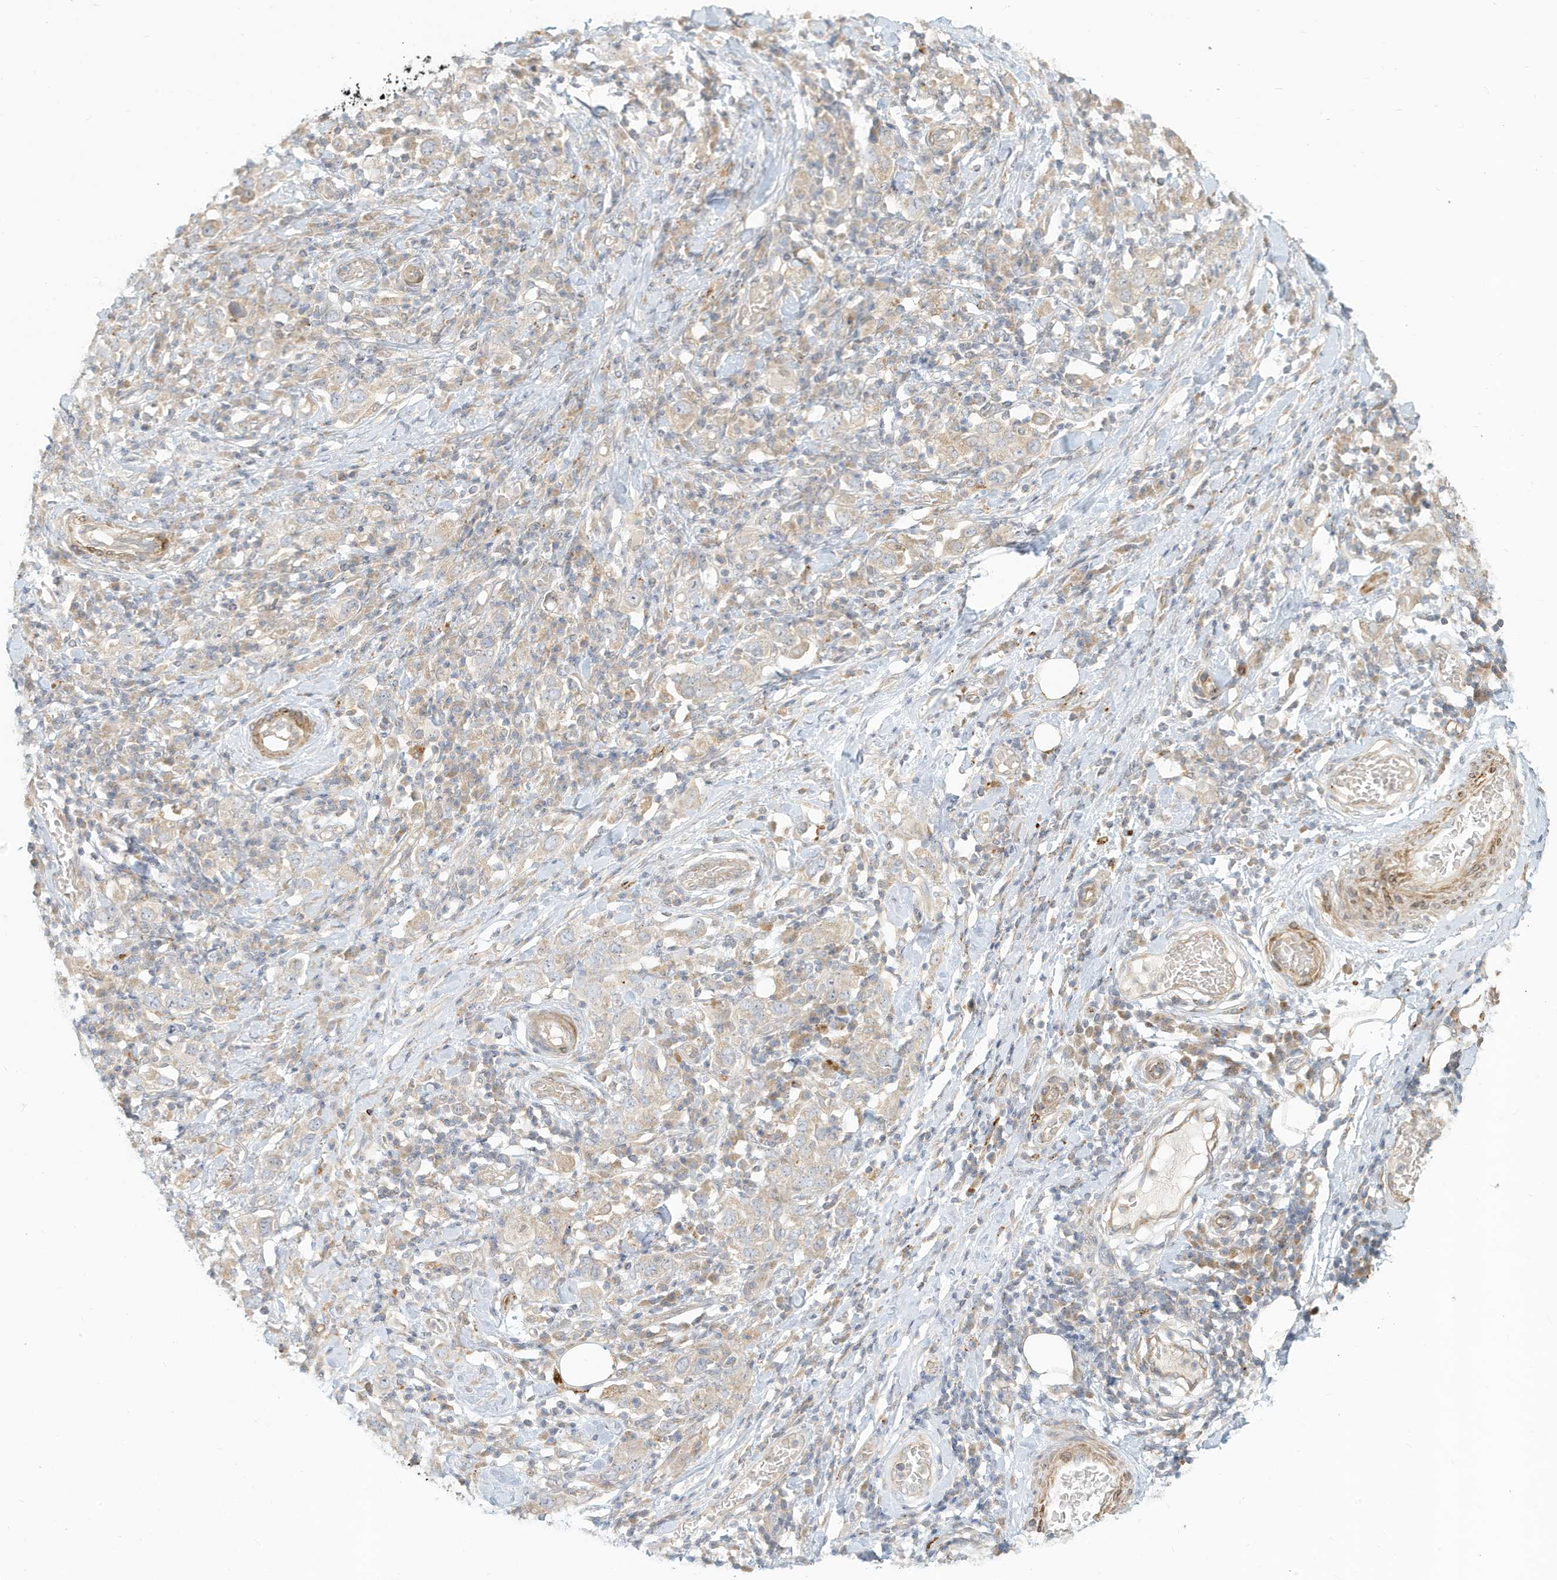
{"staining": {"intensity": "weak", "quantity": "25%-75%", "location": "cytoplasmic/membranous"}, "tissue": "stomach cancer", "cell_type": "Tumor cells", "image_type": "cancer", "snomed": [{"axis": "morphology", "description": "Adenocarcinoma, NOS"}, {"axis": "topography", "description": "Stomach, upper"}], "caption": "This is an image of IHC staining of stomach cancer, which shows weak positivity in the cytoplasmic/membranous of tumor cells.", "gene": "MCOLN1", "patient": {"sex": "male", "age": 62}}